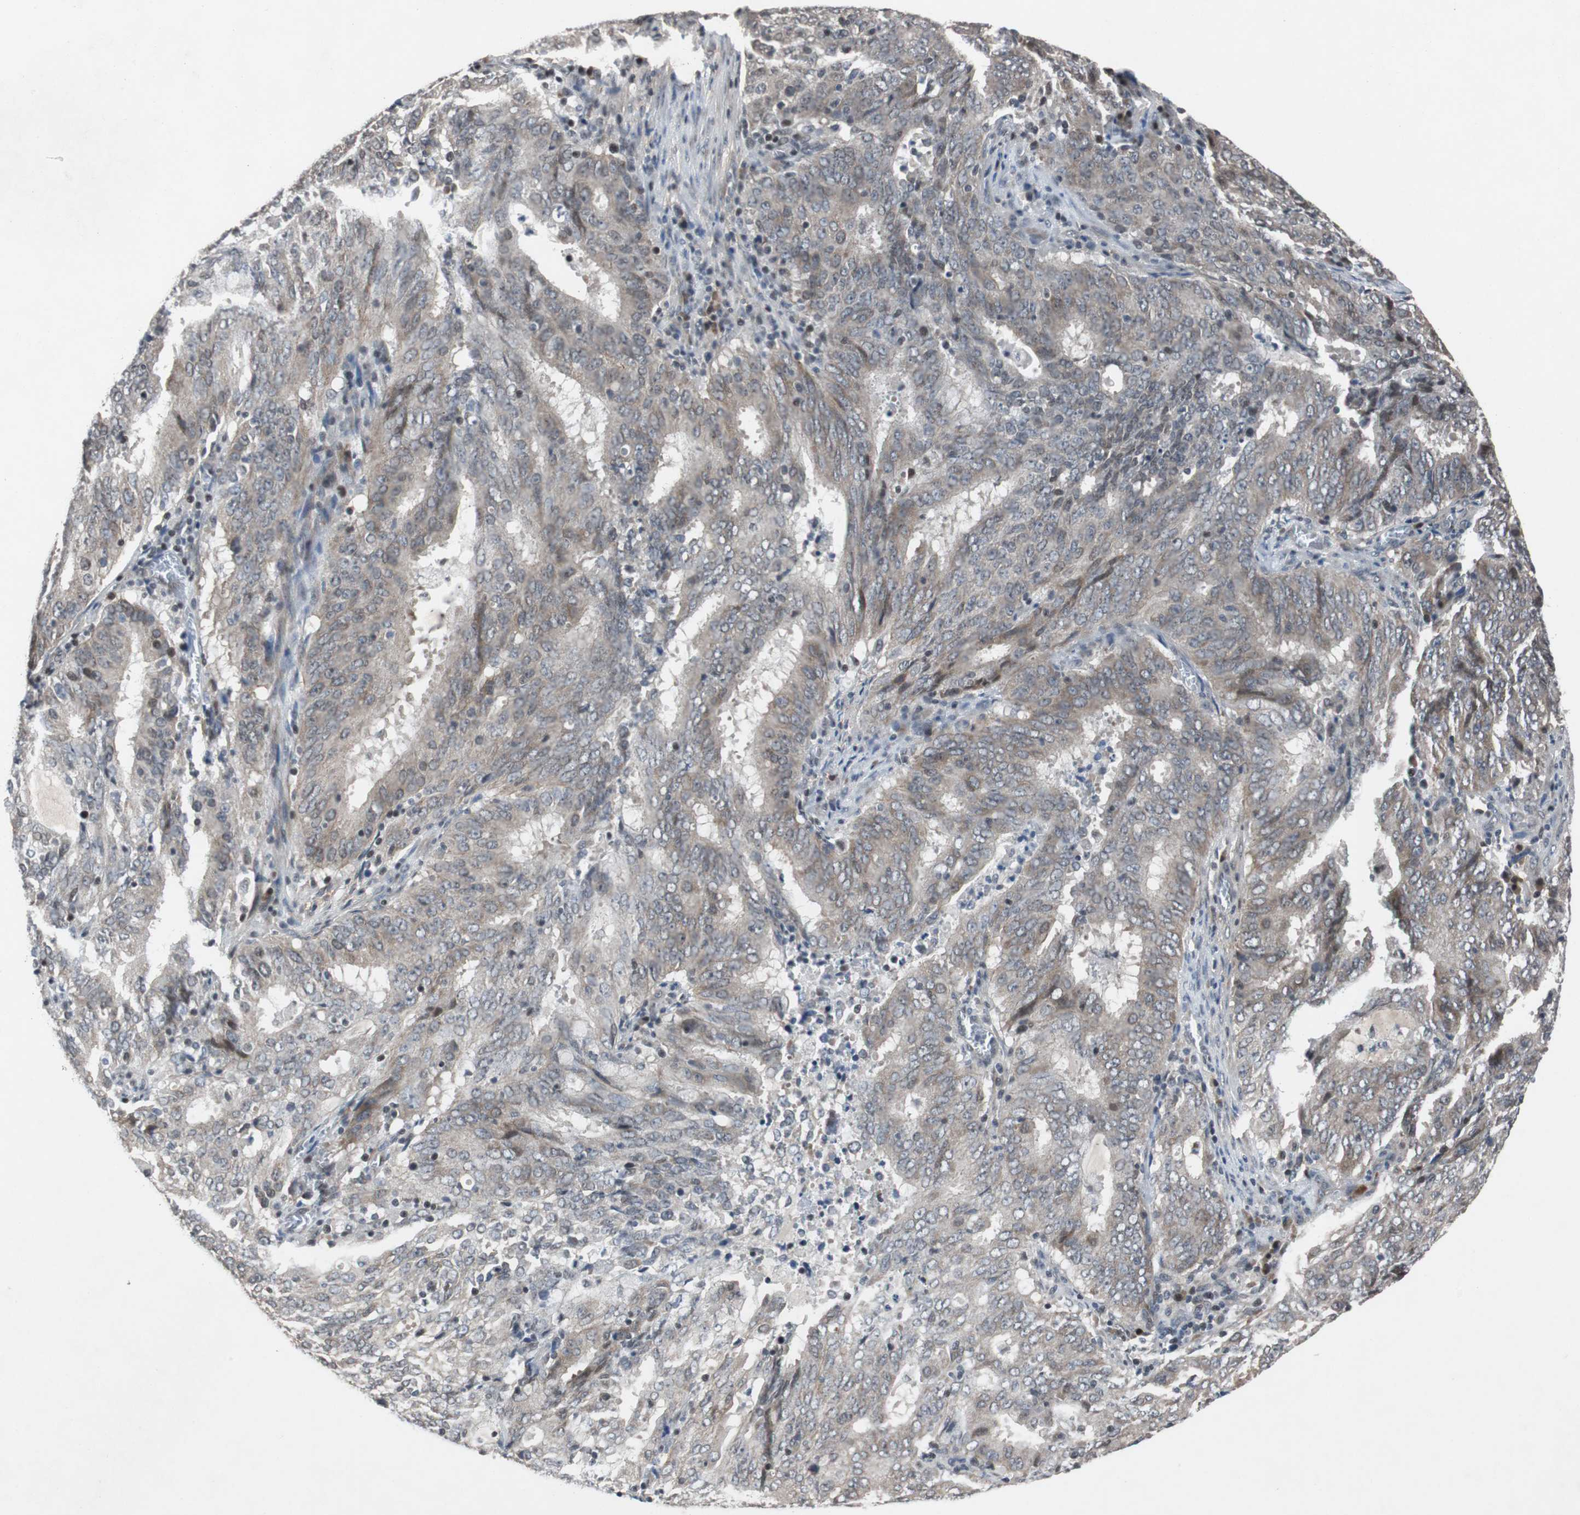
{"staining": {"intensity": "weak", "quantity": "25%-75%", "location": "cytoplasmic/membranous"}, "tissue": "cervical cancer", "cell_type": "Tumor cells", "image_type": "cancer", "snomed": [{"axis": "morphology", "description": "Adenocarcinoma, NOS"}, {"axis": "topography", "description": "Cervix"}], "caption": "Immunohistochemical staining of cervical adenocarcinoma demonstrates weak cytoplasmic/membranous protein staining in about 25%-75% of tumor cells.", "gene": "TP63", "patient": {"sex": "female", "age": 44}}